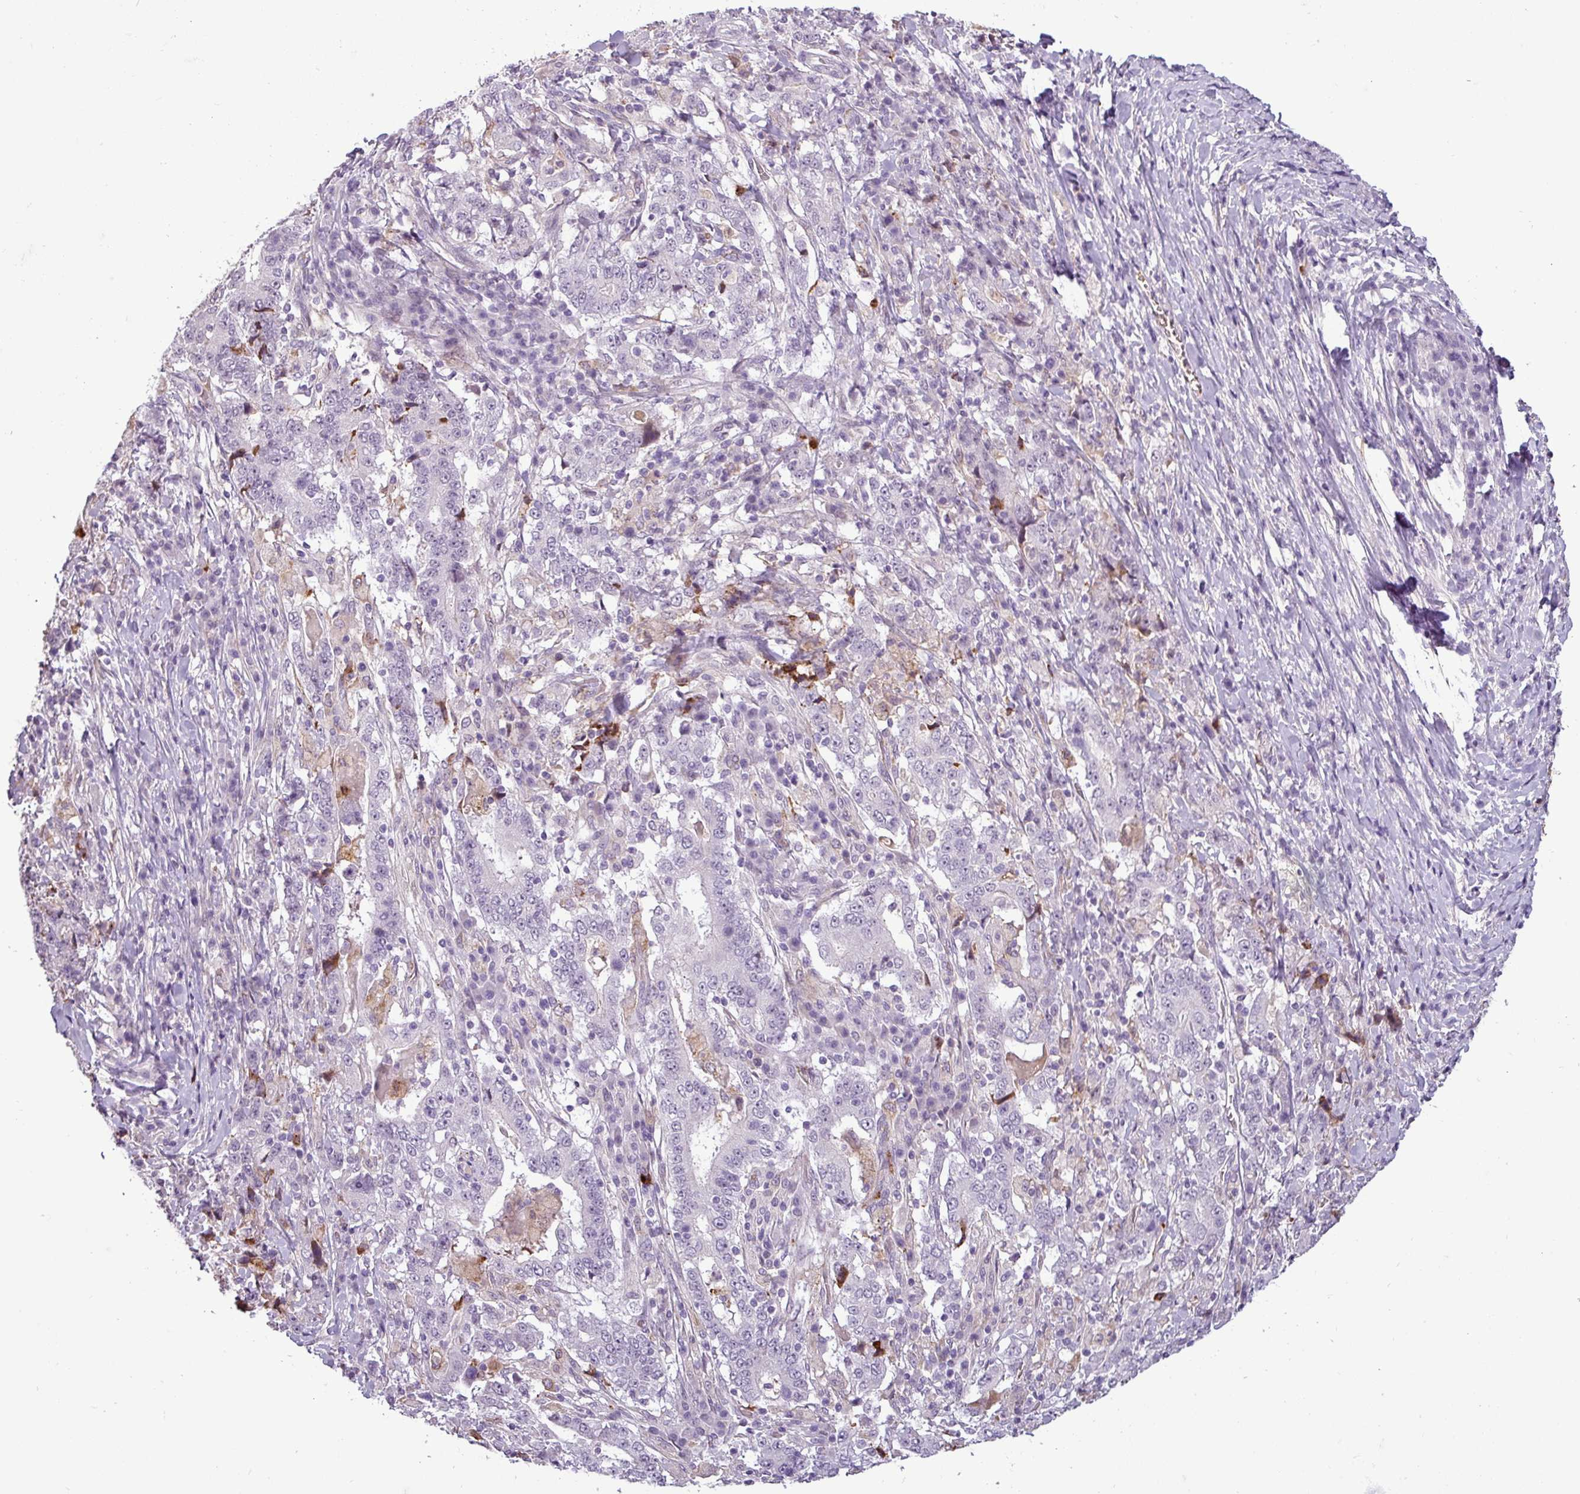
{"staining": {"intensity": "negative", "quantity": "none", "location": "none"}, "tissue": "stomach cancer", "cell_type": "Tumor cells", "image_type": "cancer", "snomed": [{"axis": "morphology", "description": "Normal tissue, NOS"}, {"axis": "morphology", "description": "Adenocarcinoma, NOS"}, {"axis": "topography", "description": "Stomach, upper"}, {"axis": "topography", "description": "Stomach"}], "caption": "There is no significant staining in tumor cells of adenocarcinoma (stomach).", "gene": "APOC1", "patient": {"sex": "male", "age": 59}}